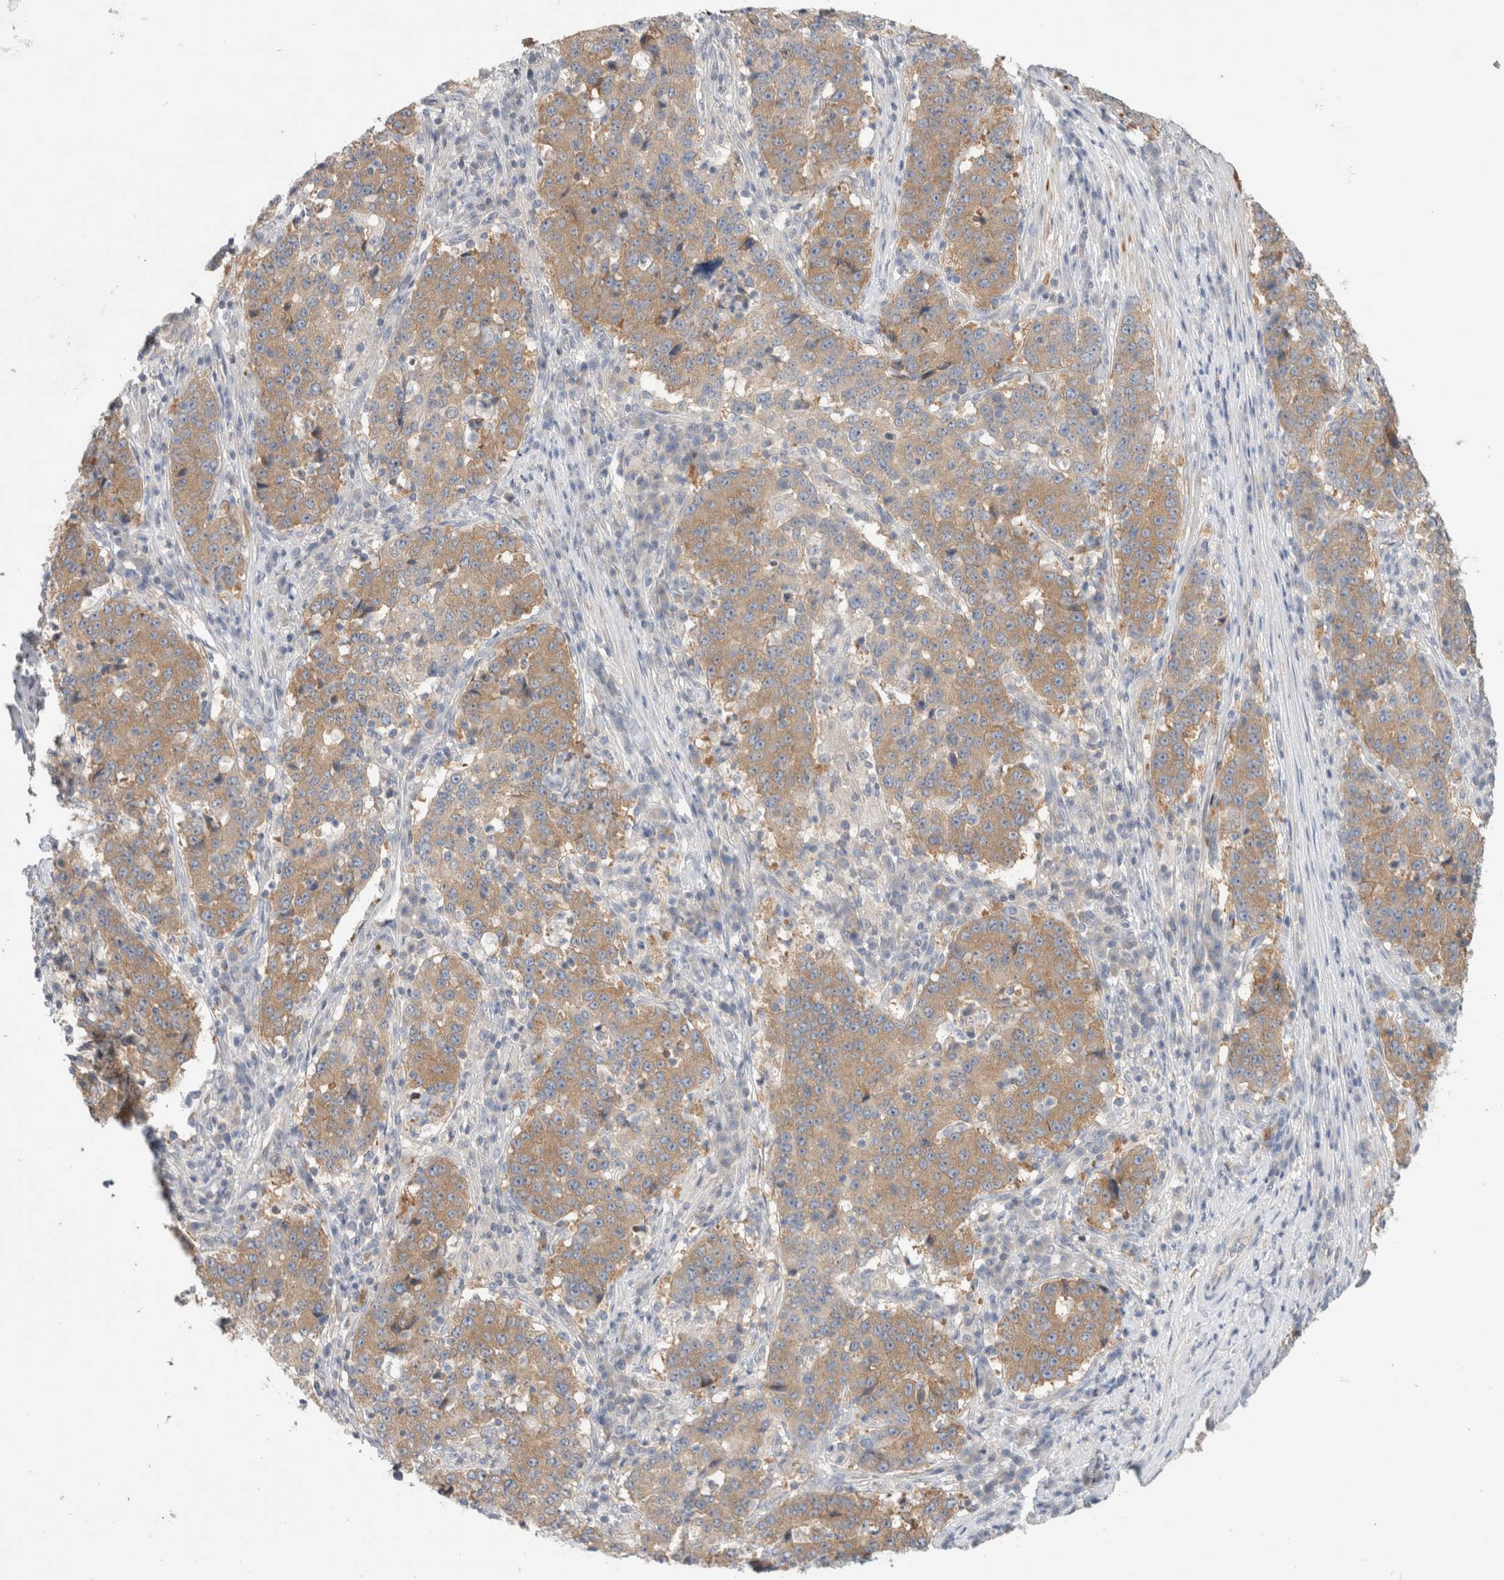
{"staining": {"intensity": "moderate", "quantity": ">75%", "location": "cytoplasmic/membranous"}, "tissue": "stomach cancer", "cell_type": "Tumor cells", "image_type": "cancer", "snomed": [{"axis": "morphology", "description": "Adenocarcinoma, NOS"}, {"axis": "topography", "description": "Stomach"}], "caption": "Adenocarcinoma (stomach) tissue displays moderate cytoplasmic/membranous positivity in approximately >75% of tumor cells, visualized by immunohistochemistry.", "gene": "NDOR1", "patient": {"sex": "male", "age": 59}}